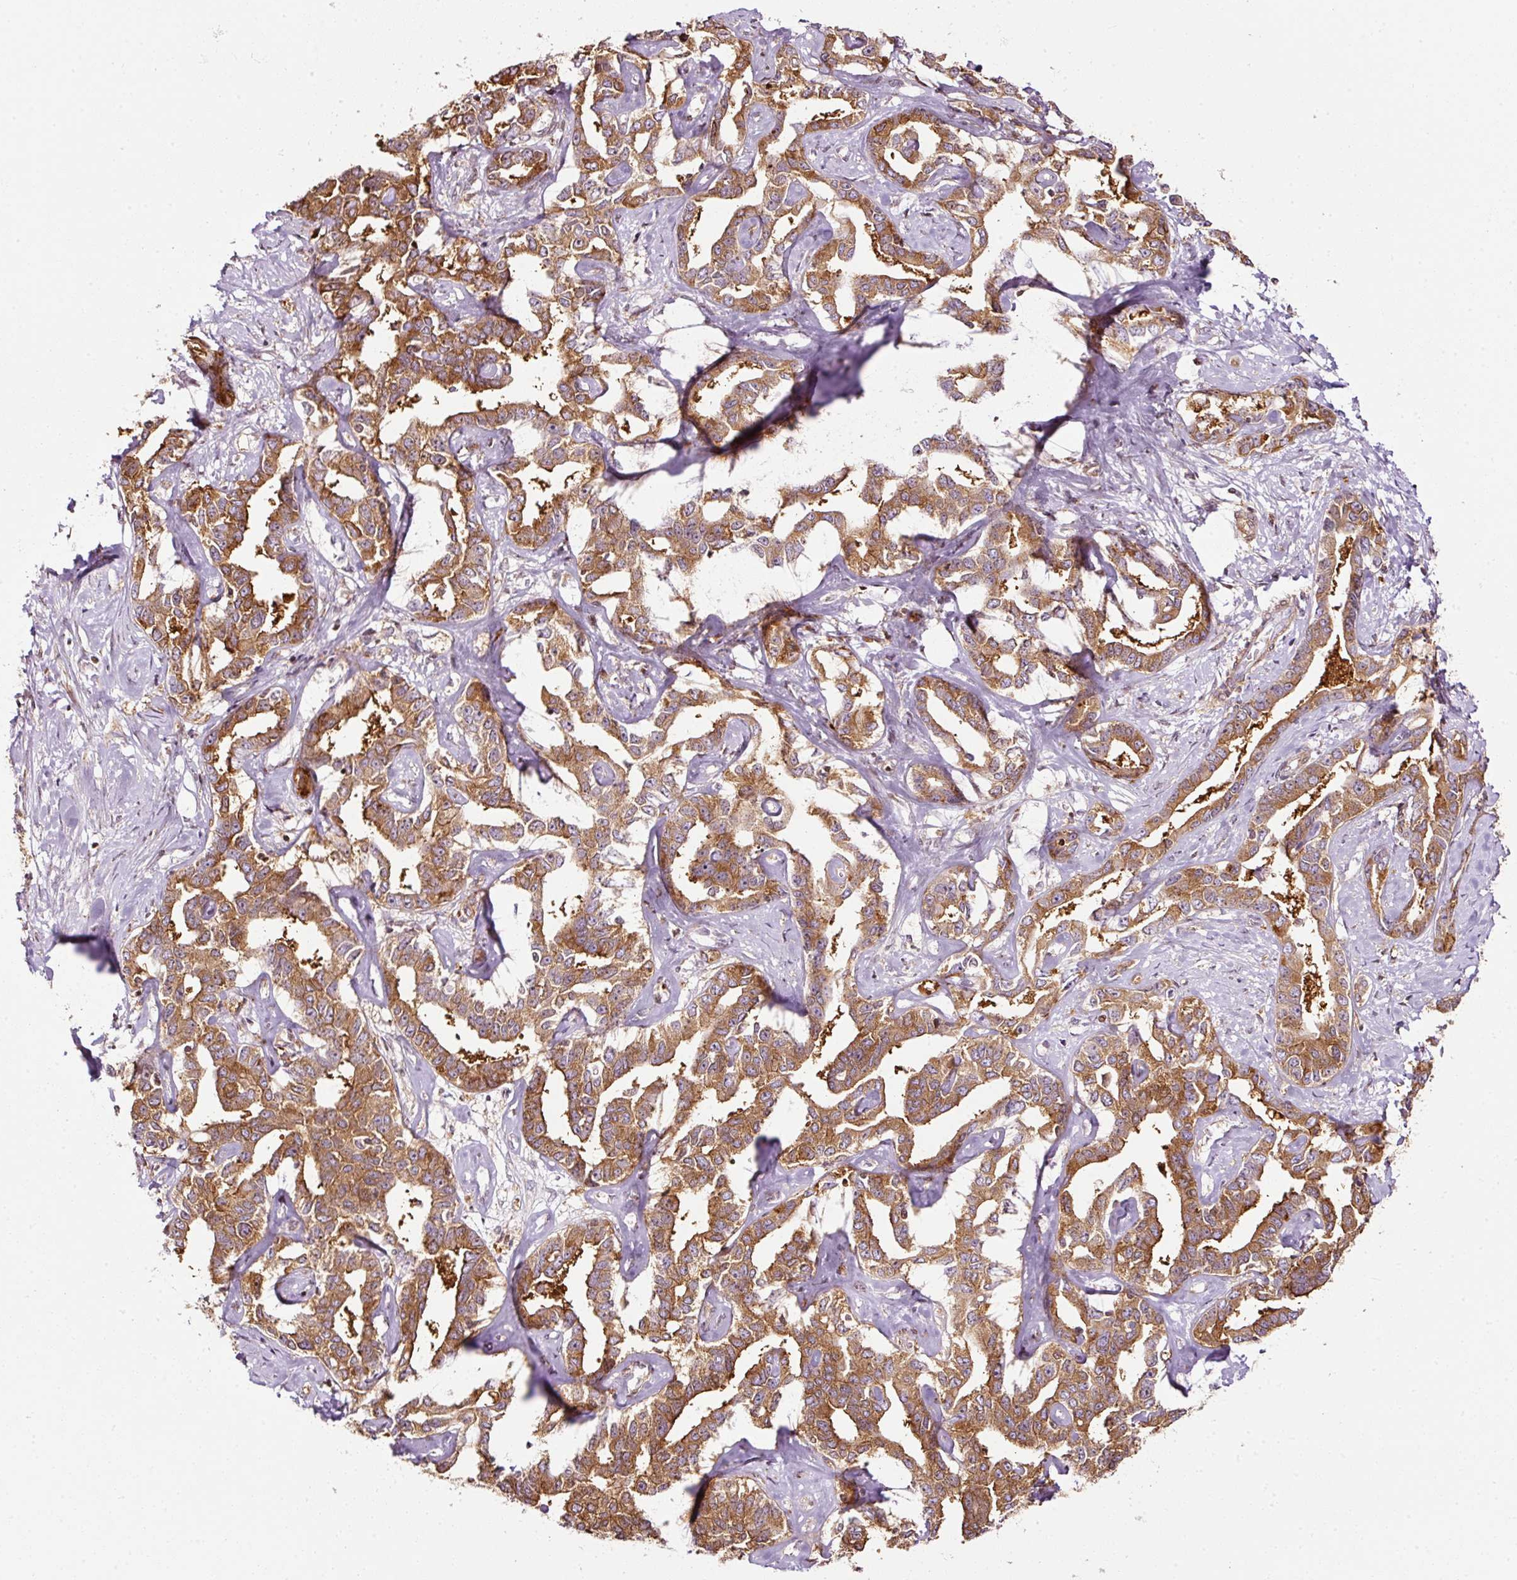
{"staining": {"intensity": "moderate", "quantity": ">75%", "location": "cytoplasmic/membranous"}, "tissue": "liver cancer", "cell_type": "Tumor cells", "image_type": "cancer", "snomed": [{"axis": "morphology", "description": "Cholangiocarcinoma"}, {"axis": "topography", "description": "Liver"}], "caption": "Brown immunohistochemical staining in liver cholangiocarcinoma demonstrates moderate cytoplasmic/membranous staining in about >75% of tumor cells.", "gene": "SCNM1", "patient": {"sex": "male", "age": 59}}